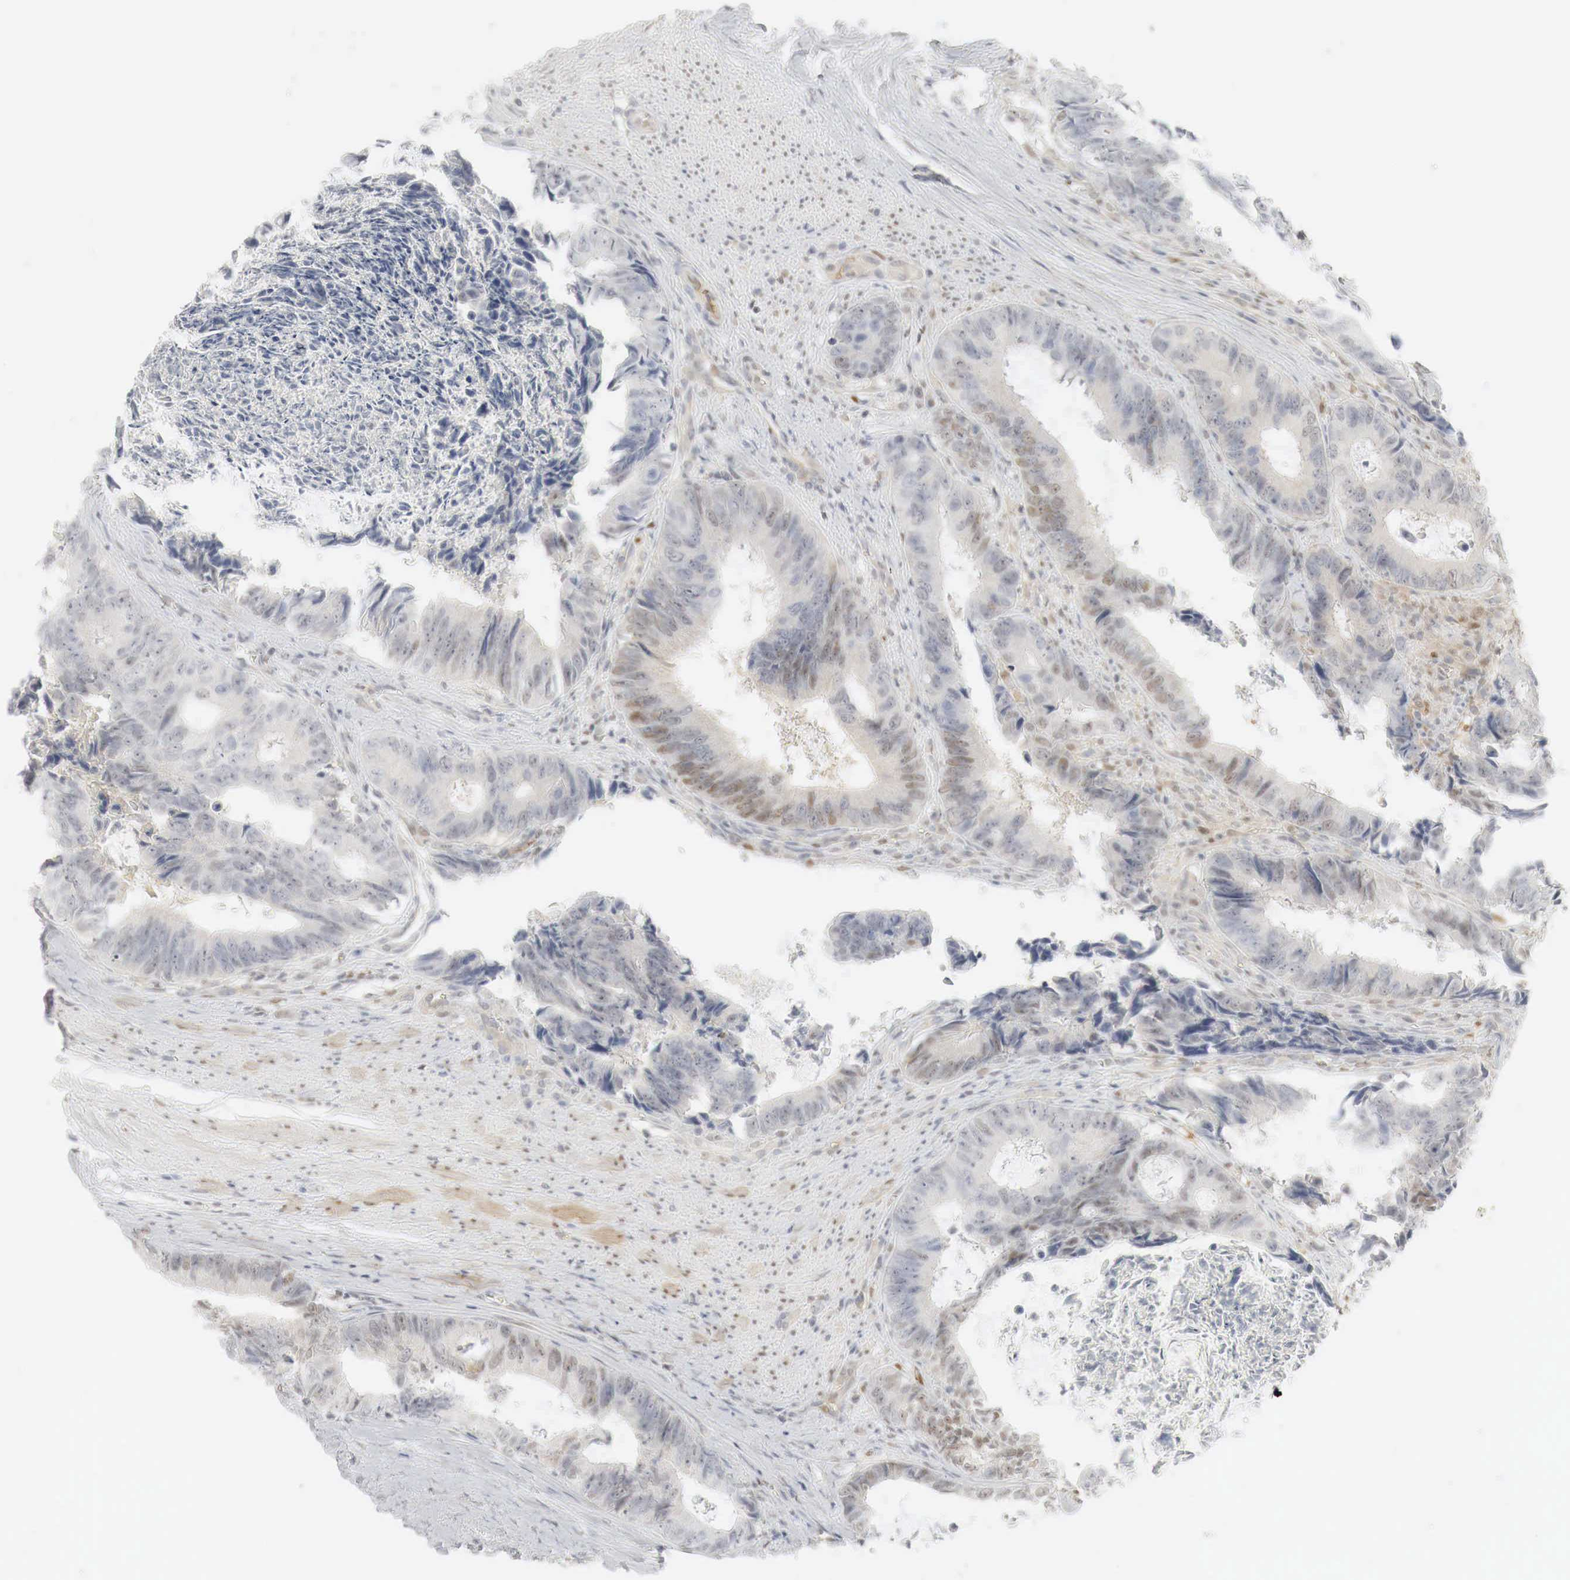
{"staining": {"intensity": "weak", "quantity": "25%-75%", "location": "cytoplasmic/membranous,nuclear"}, "tissue": "colorectal cancer", "cell_type": "Tumor cells", "image_type": "cancer", "snomed": [{"axis": "morphology", "description": "Adenocarcinoma, NOS"}, {"axis": "topography", "description": "Rectum"}], "caption": "About 25%-75% of tumor cells in adenocarcinoma (colorectal) exhibit weak cytoplasmic/membranous and nuclear protein positivity as visualized by brown immunohistochemical staining.", "gene": "MYC", "patient": {"sex": "female", "age": 98}}